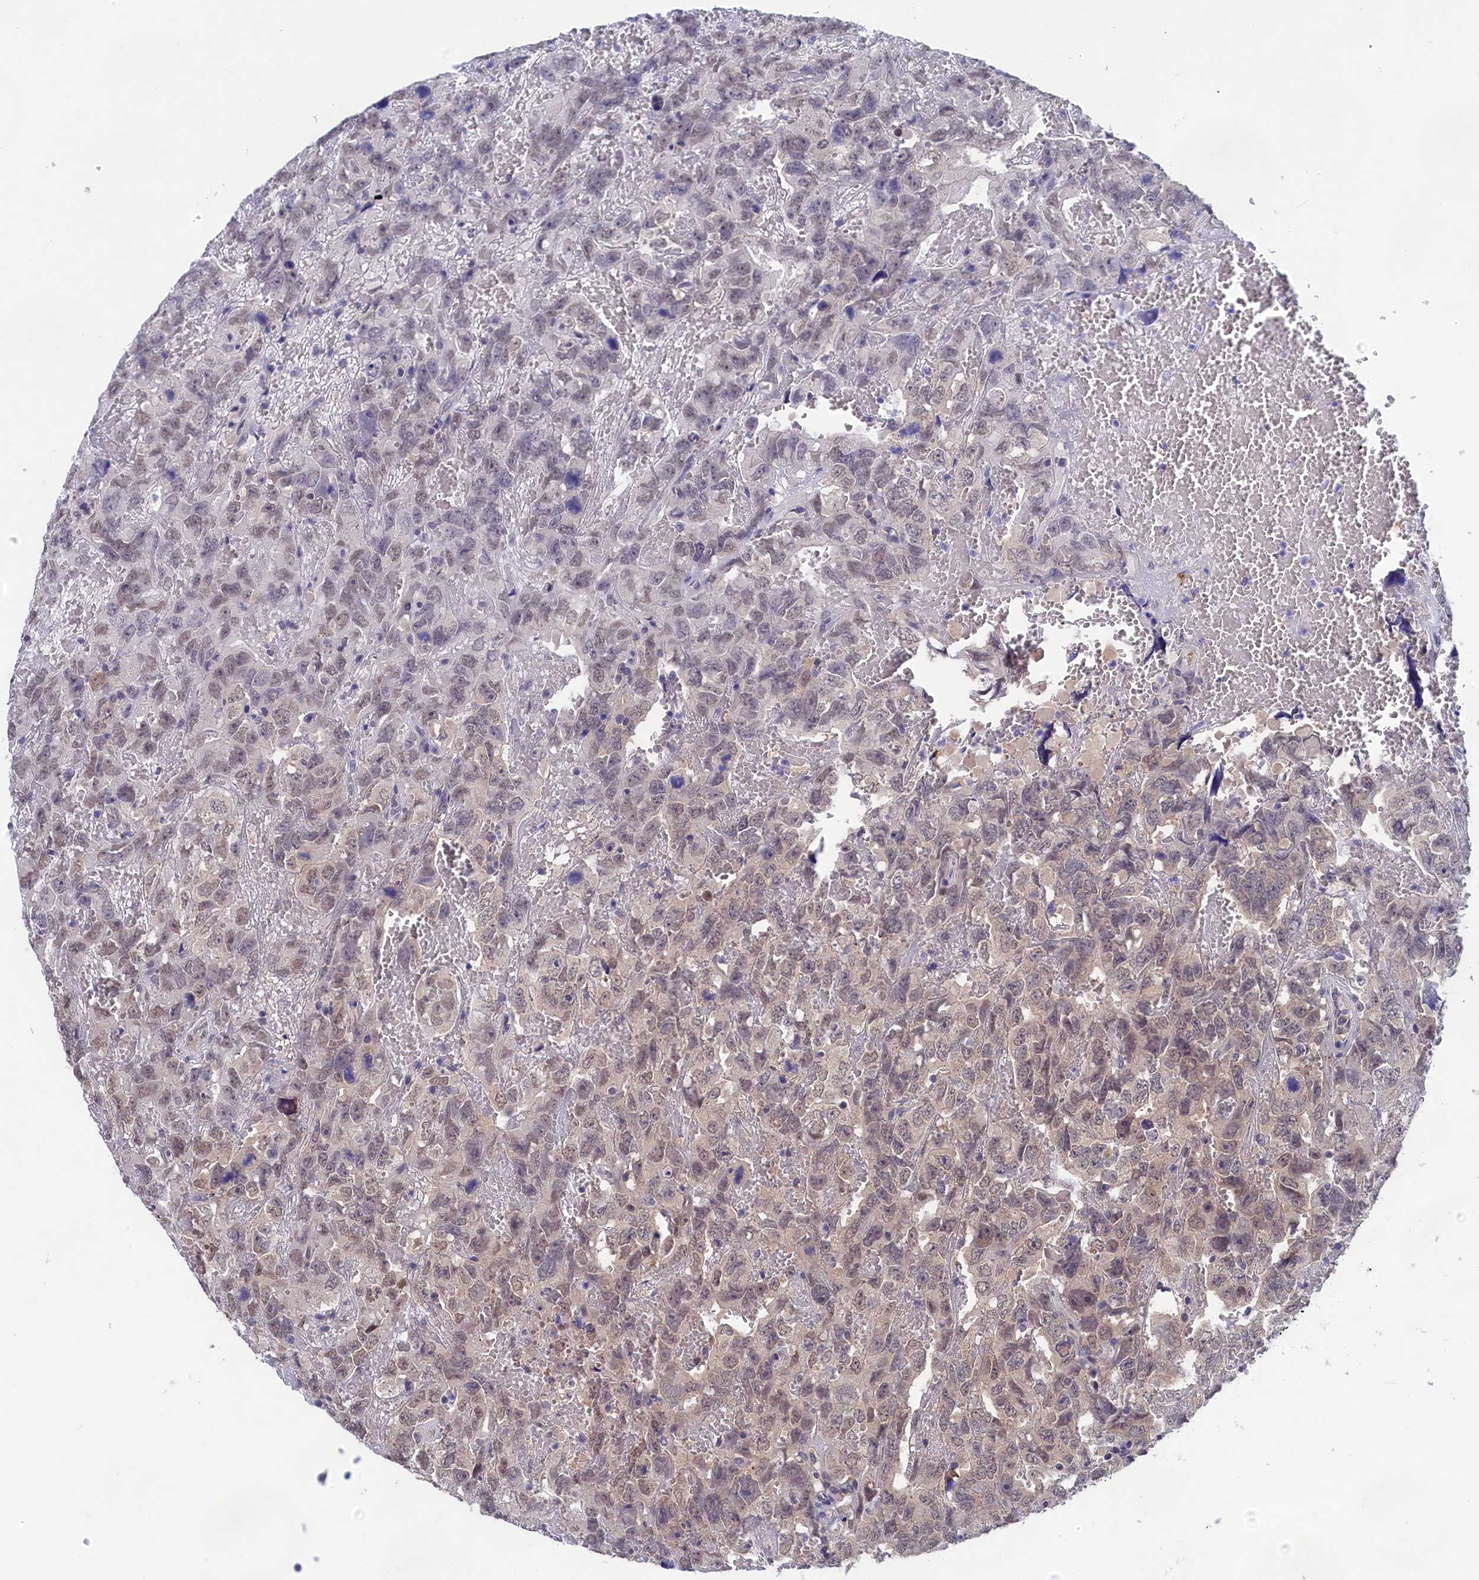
{"staining": {"intensity": "weak", "quantity": "25%-75%", "location": "nuclear"}, "tissue": "testis cancer", "cell_type": "Tumor cells", "image_type": "cancer", "snomed": [{"axis": "morphology", "description": "Carcinoma, Embryonal, NOS"}, {"axis": "topography", "description": "Testis"}], "caption": "DAB immunohistochemical staining of human testis embryonal carcinoma shows weak nuclear protein staining in approximately 25%-75% of tumor cells.", "gene": "PGP", "patient": {"sex": "male", "age": 45}}